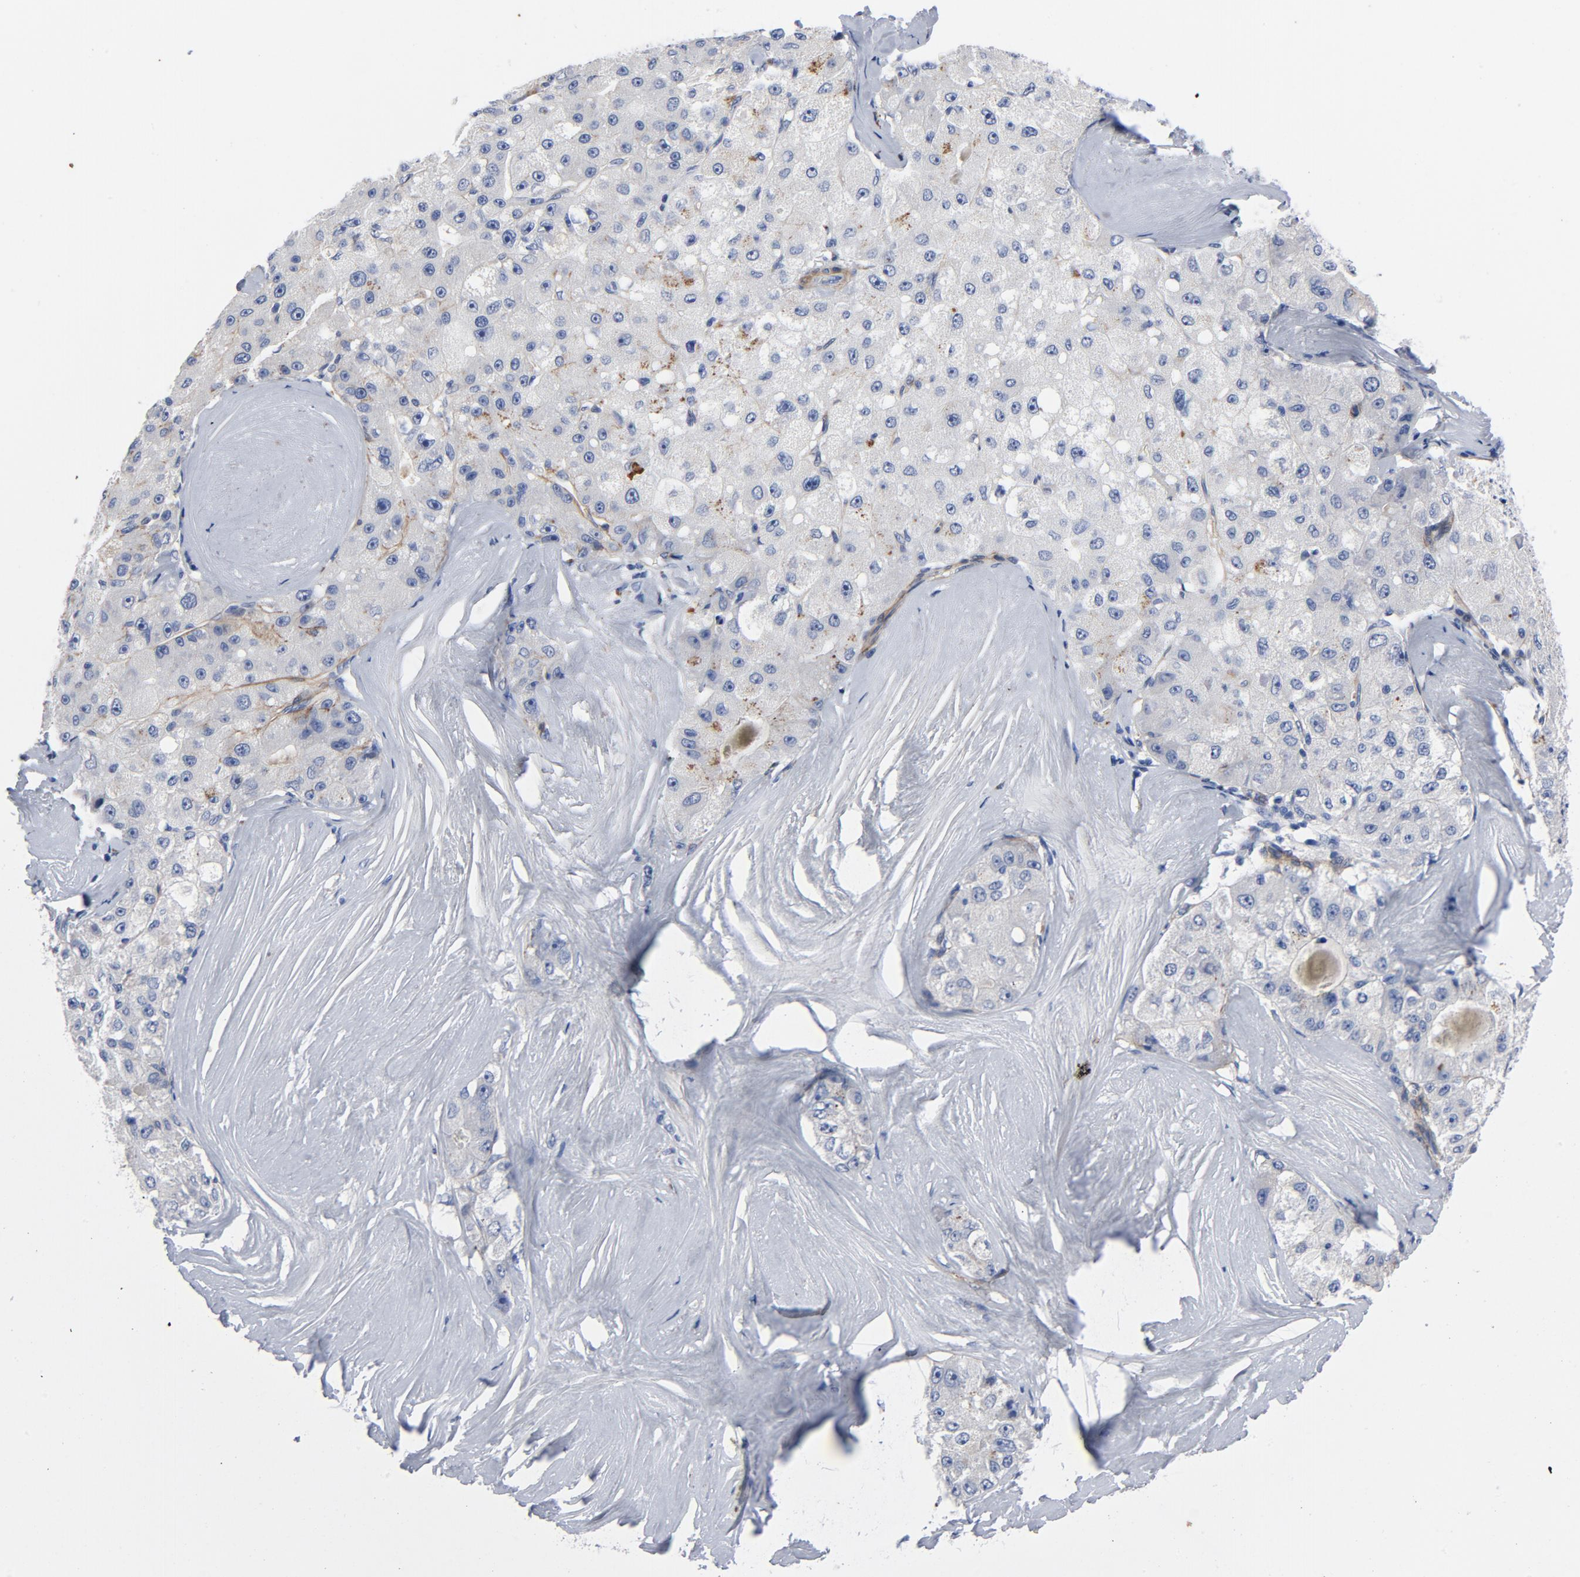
{"staining": {"intensity": "negative", "quantity": "none", "location": "none"}, "tissue": "liver cancer", "cell_type": "Tumor cells", "image_type": "cancer", "snomed": [{"axis": "morphology", "description": "Carcinoma, Hepatocellular, NOS"}, {"axis": "topography", "description": "Liver"}], "caption": "This is a micrograph of IHC staining of liver cancer (hepatocellular carcinoma), which shows no staining in tumor cells.", "gene": "LAMC1", "patient": {"sex": "male", "age": 80}}